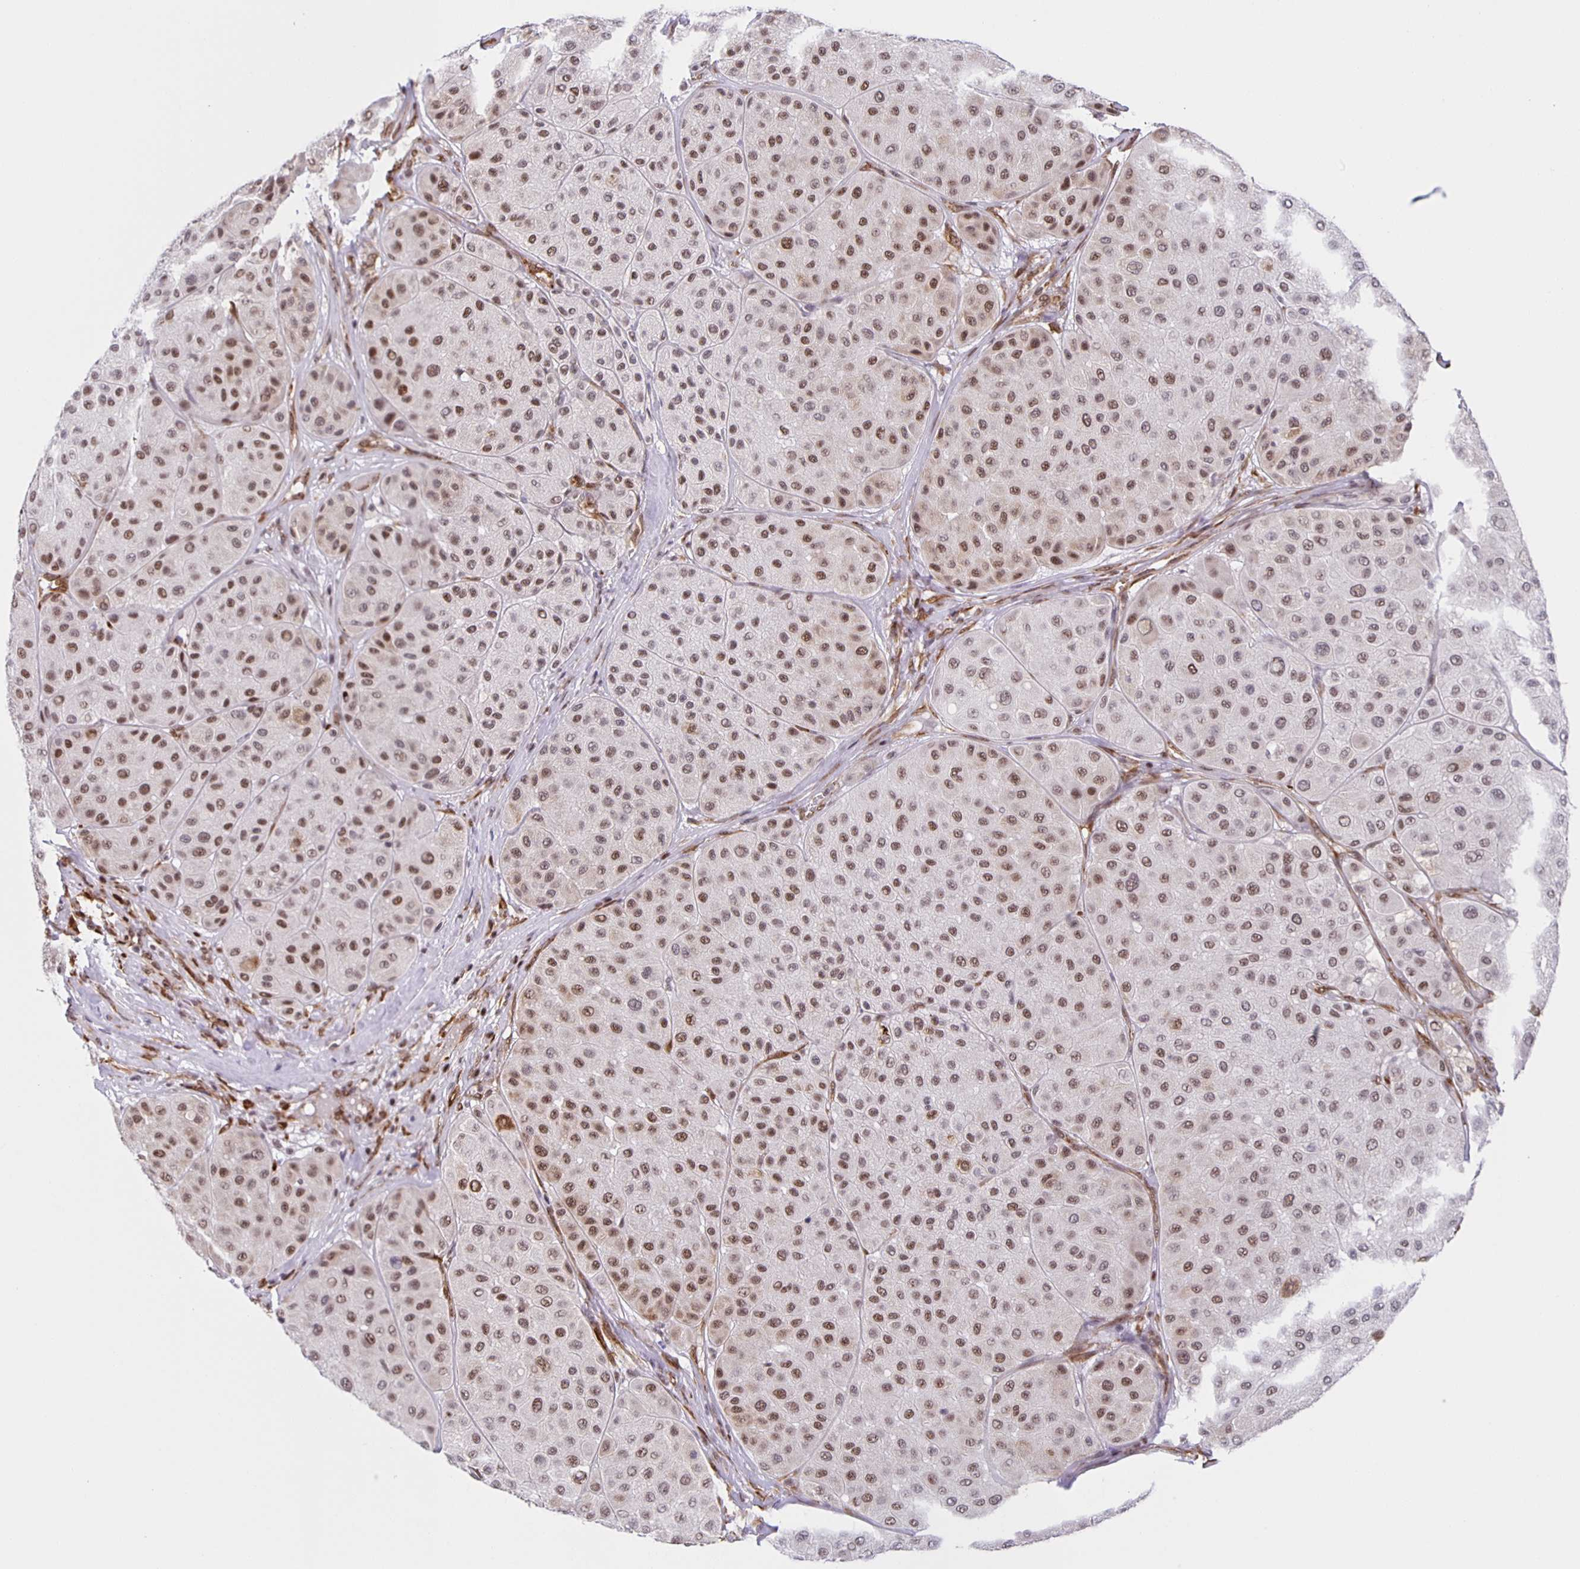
{"staining": {"intensity": "moderate", "quantity": ">75%", "location": "nuclear"}, "tissue": "melanoma", "cell_type": "Tumor cells", "image_type": "cancer", "snomed": [{"axis": "morphology", "description": "Malignant melanoma, Metastatic site"}, {"axis": "topography", "description": "Smooth muscle"}], "caption": "Immunohistochemistry (IHC) image of human melanoma stained for a protein (brown), which demonstrates medium levels of moderate nuclear positivity in approximately >75% of tumor cells.", "gene": "ZRANB2", "patient": {"sex": "male", "age": 41}}